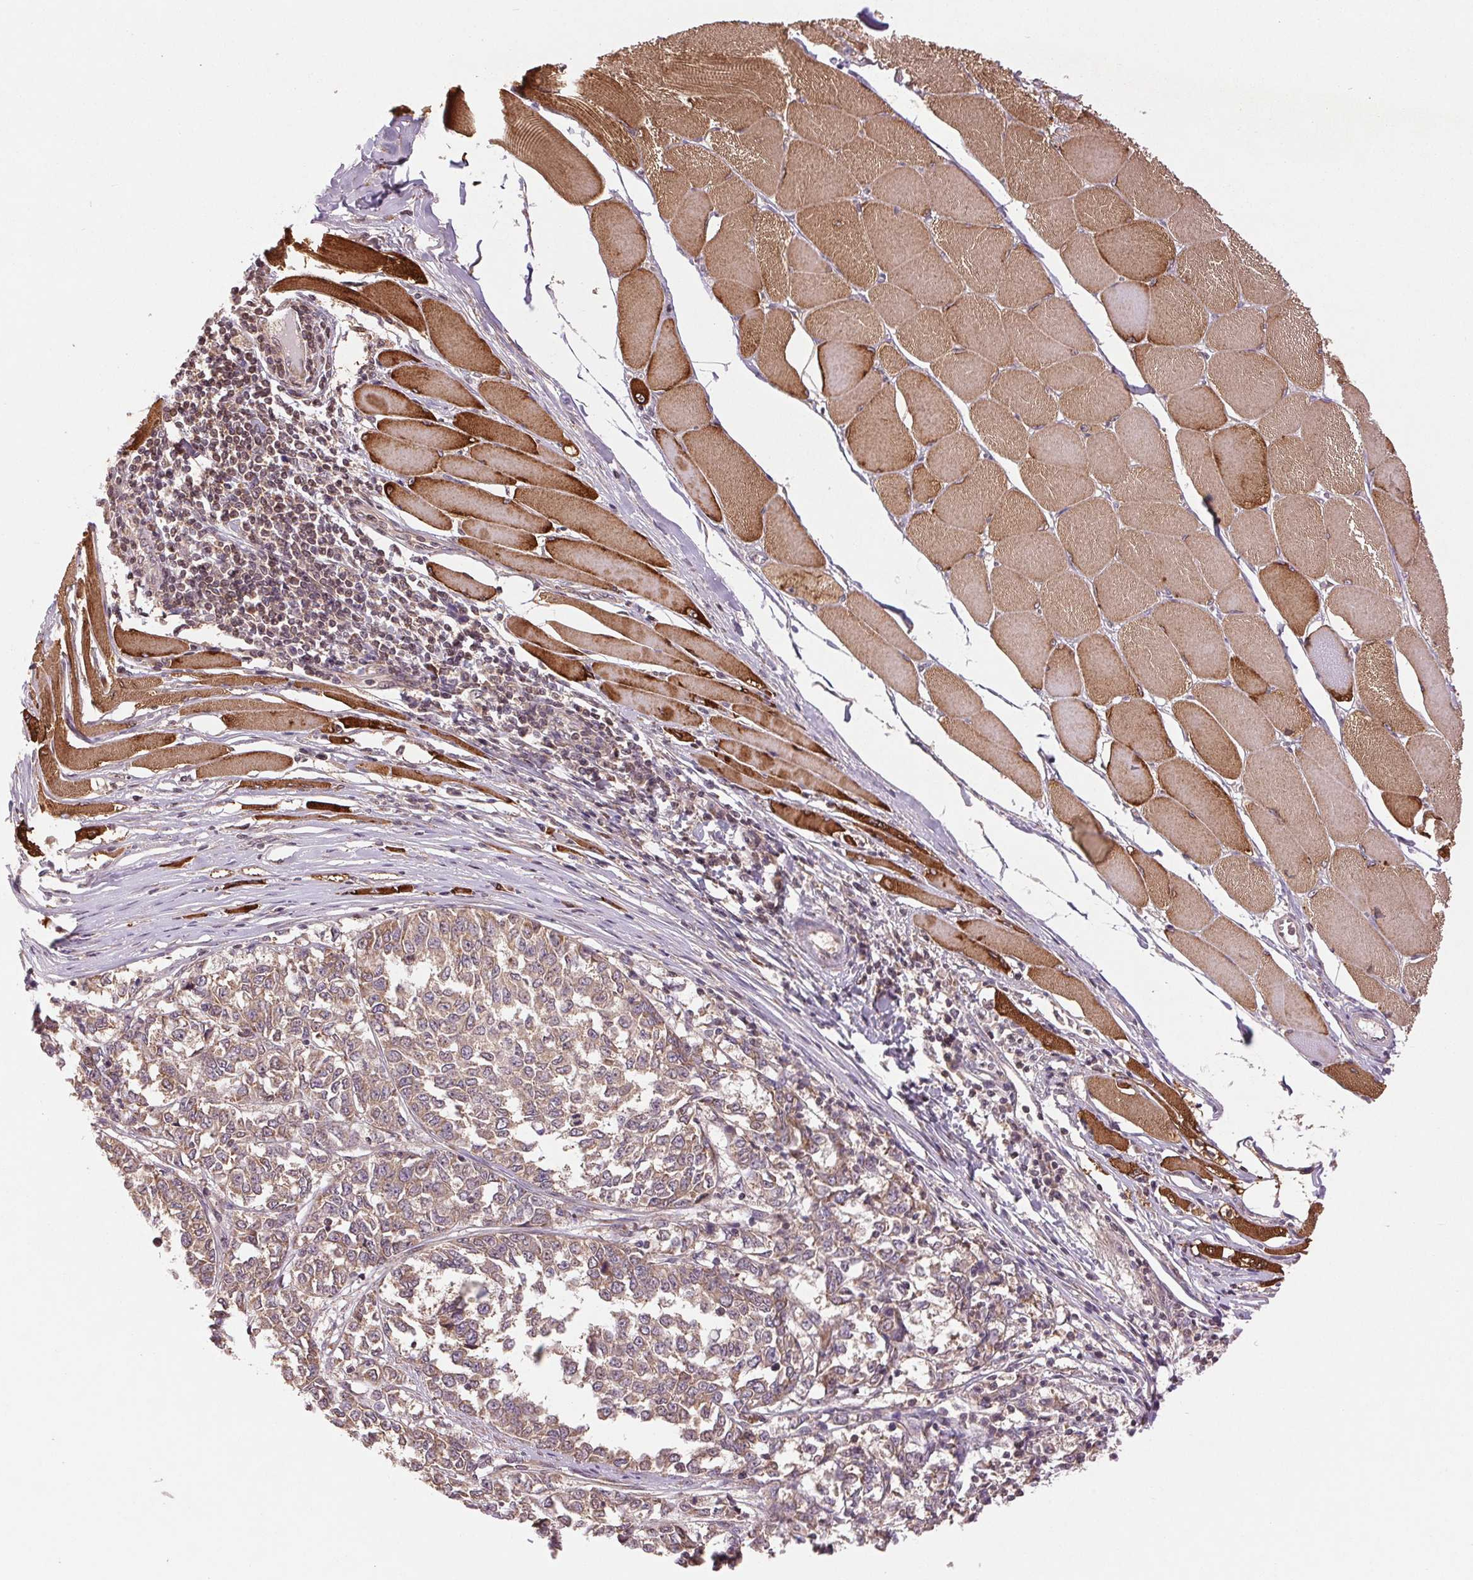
{"staining": {"intensity": "weak", "quantity": "25%-75%", "location": "cytoplasmic/membranous"}, "tissue": "melanoma", "cell_type": "Tumor cells", "image_type": "cancer", "snomed": [{"axis": "morphology", "description": "Malignant melanoma, NOS"}, {"axis": "topography", "description": "Skin"}], "caption": "Tumor cells demonstrate low levels of weak cytoplasmic/membranous staining in approximately 25%-75% of cells in human melanoma. Using DAB (3,3'-diaminobenzidine) (brown) and hematoxylin (blue) stains, captured at high magnification using brightfield microscopy.", "gene": "BTF3L4", "patient": {"sex": "female", "age": 72}}